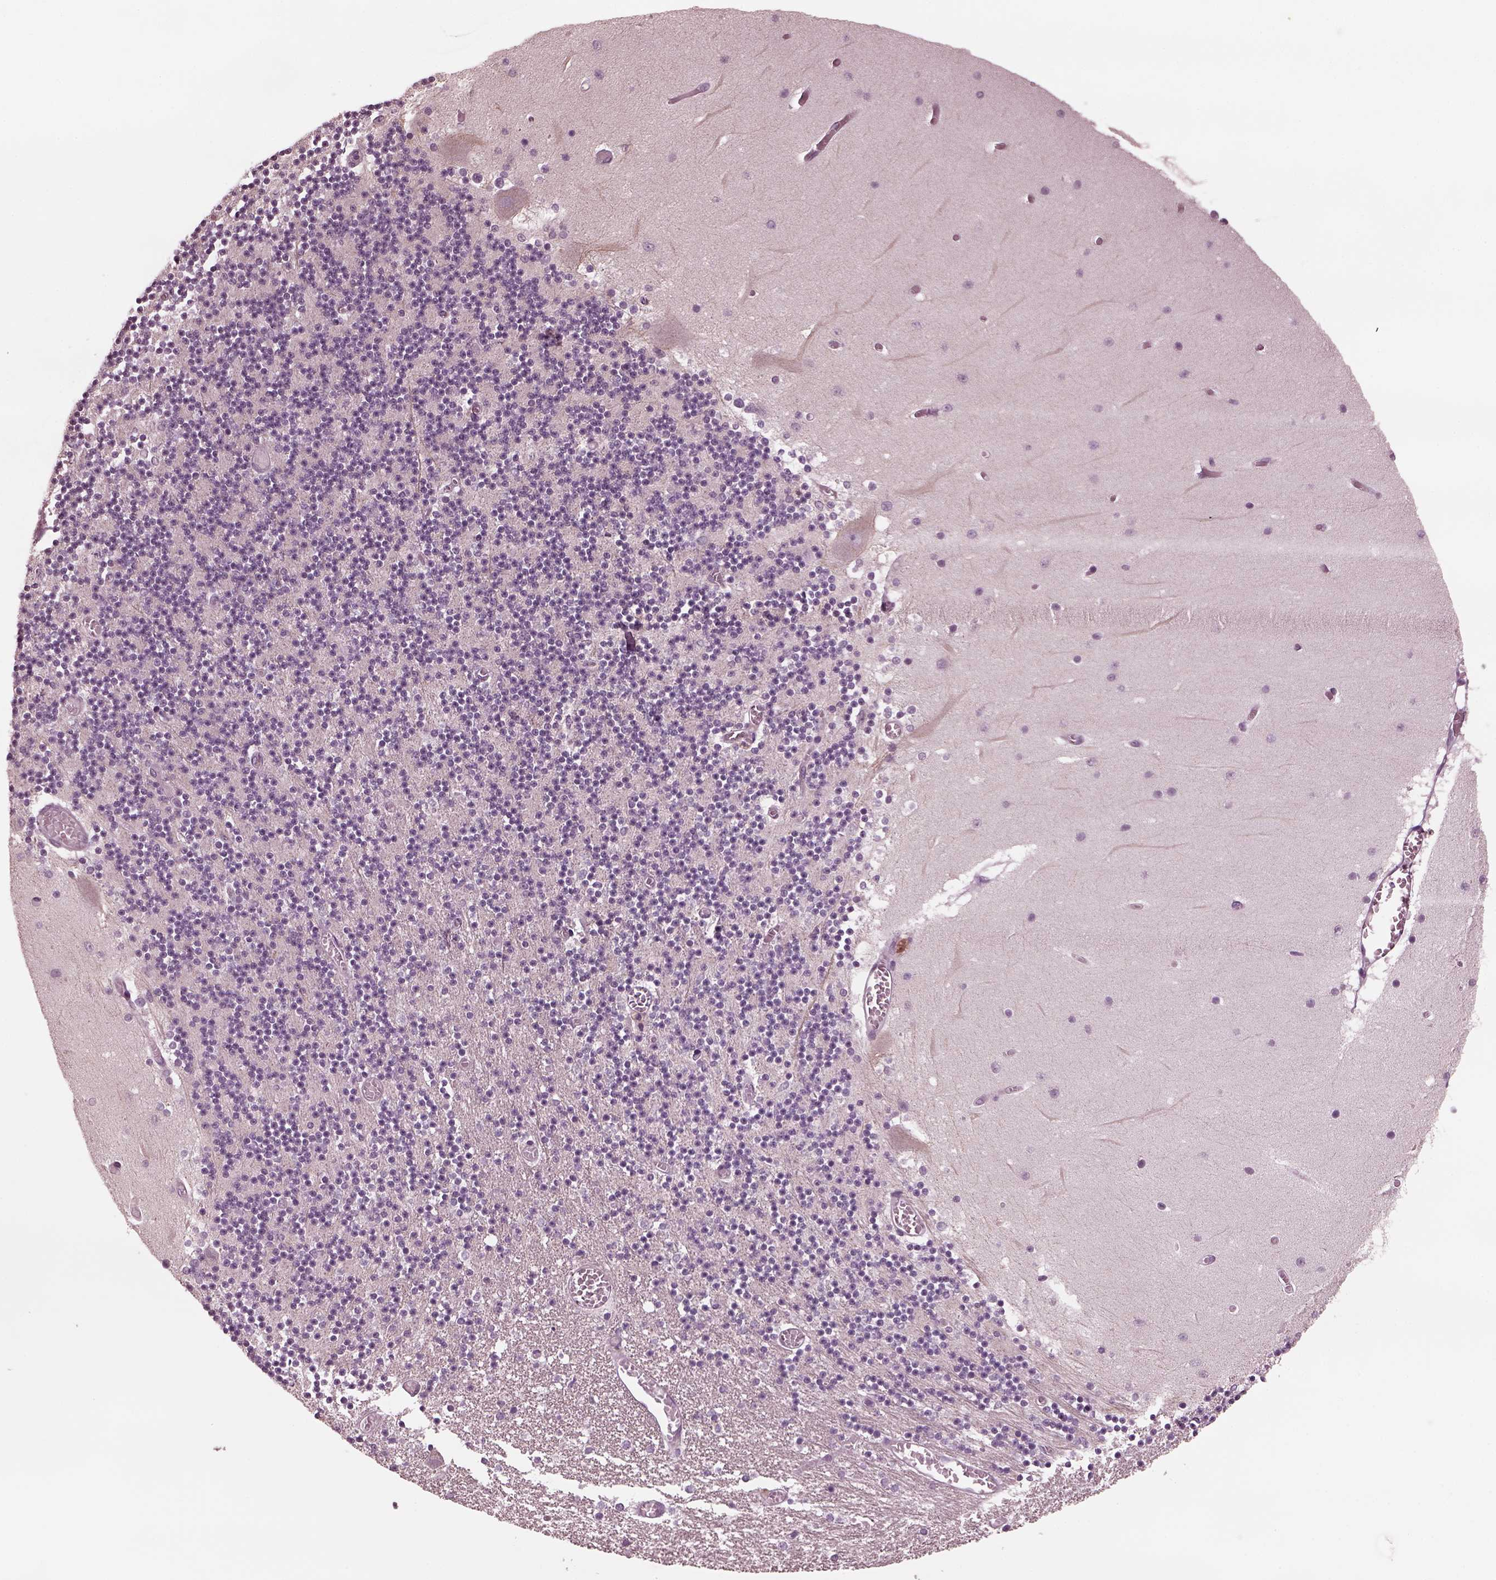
{"staining": {"intensity": "negative", "quantity": "none", "location": "none"}, "tissue": "cerebellum", "cell_type": "Cells in granular layer", "image_type": "normal", "snomed": [{"axis": "morphology", "description": "Normal tissue, NOS"}, {"axis": "topography", "description": "Cerebellum"}], "caption": "Immunohistochemistry (IHC) histopathology image of benign cerebellum stained for a protein (brown), which exhibits no positivity in cells in granular layer.", "gene": "YY2", "patient": {"sex": "female", "age": 28}}